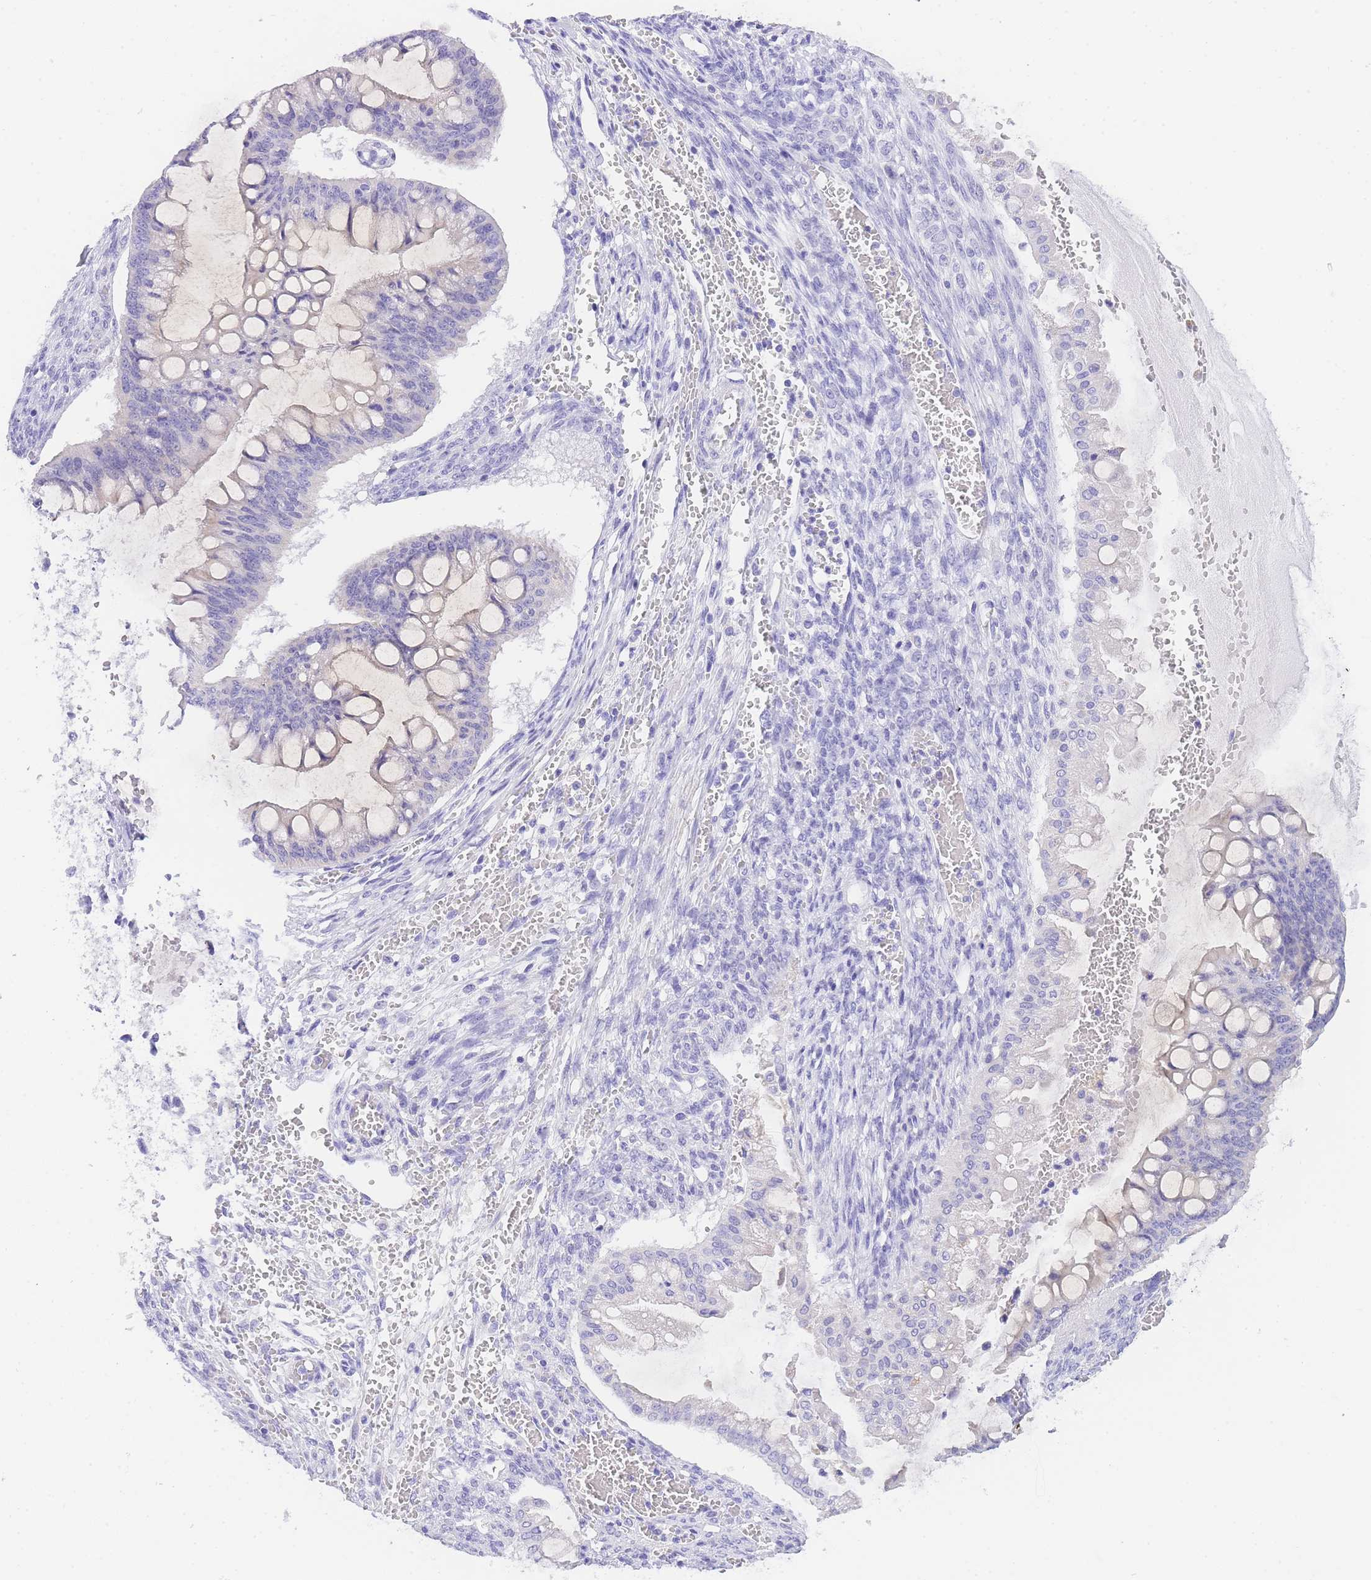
{"staining": {"intensity": "negative", "quantity": "none", "location": "none"}, "tissue": "ovarian cancer", "cell_type": "Tumor cells", "image_type": "cancer", "snomed": [{"axis": "morphology", "description": "Cystadenocarcinoma, mucinous, NOS"}, {"axis": "topography", "description": "Ovary"}], "caption": "An immunohistochemistry (IHC) photomicrograph of ovarian cancer is shown. There is no staining in tumor cells of ovarian cancer.", "gene": "NKD2", "patient": {"sex": "female", "age": 73}}